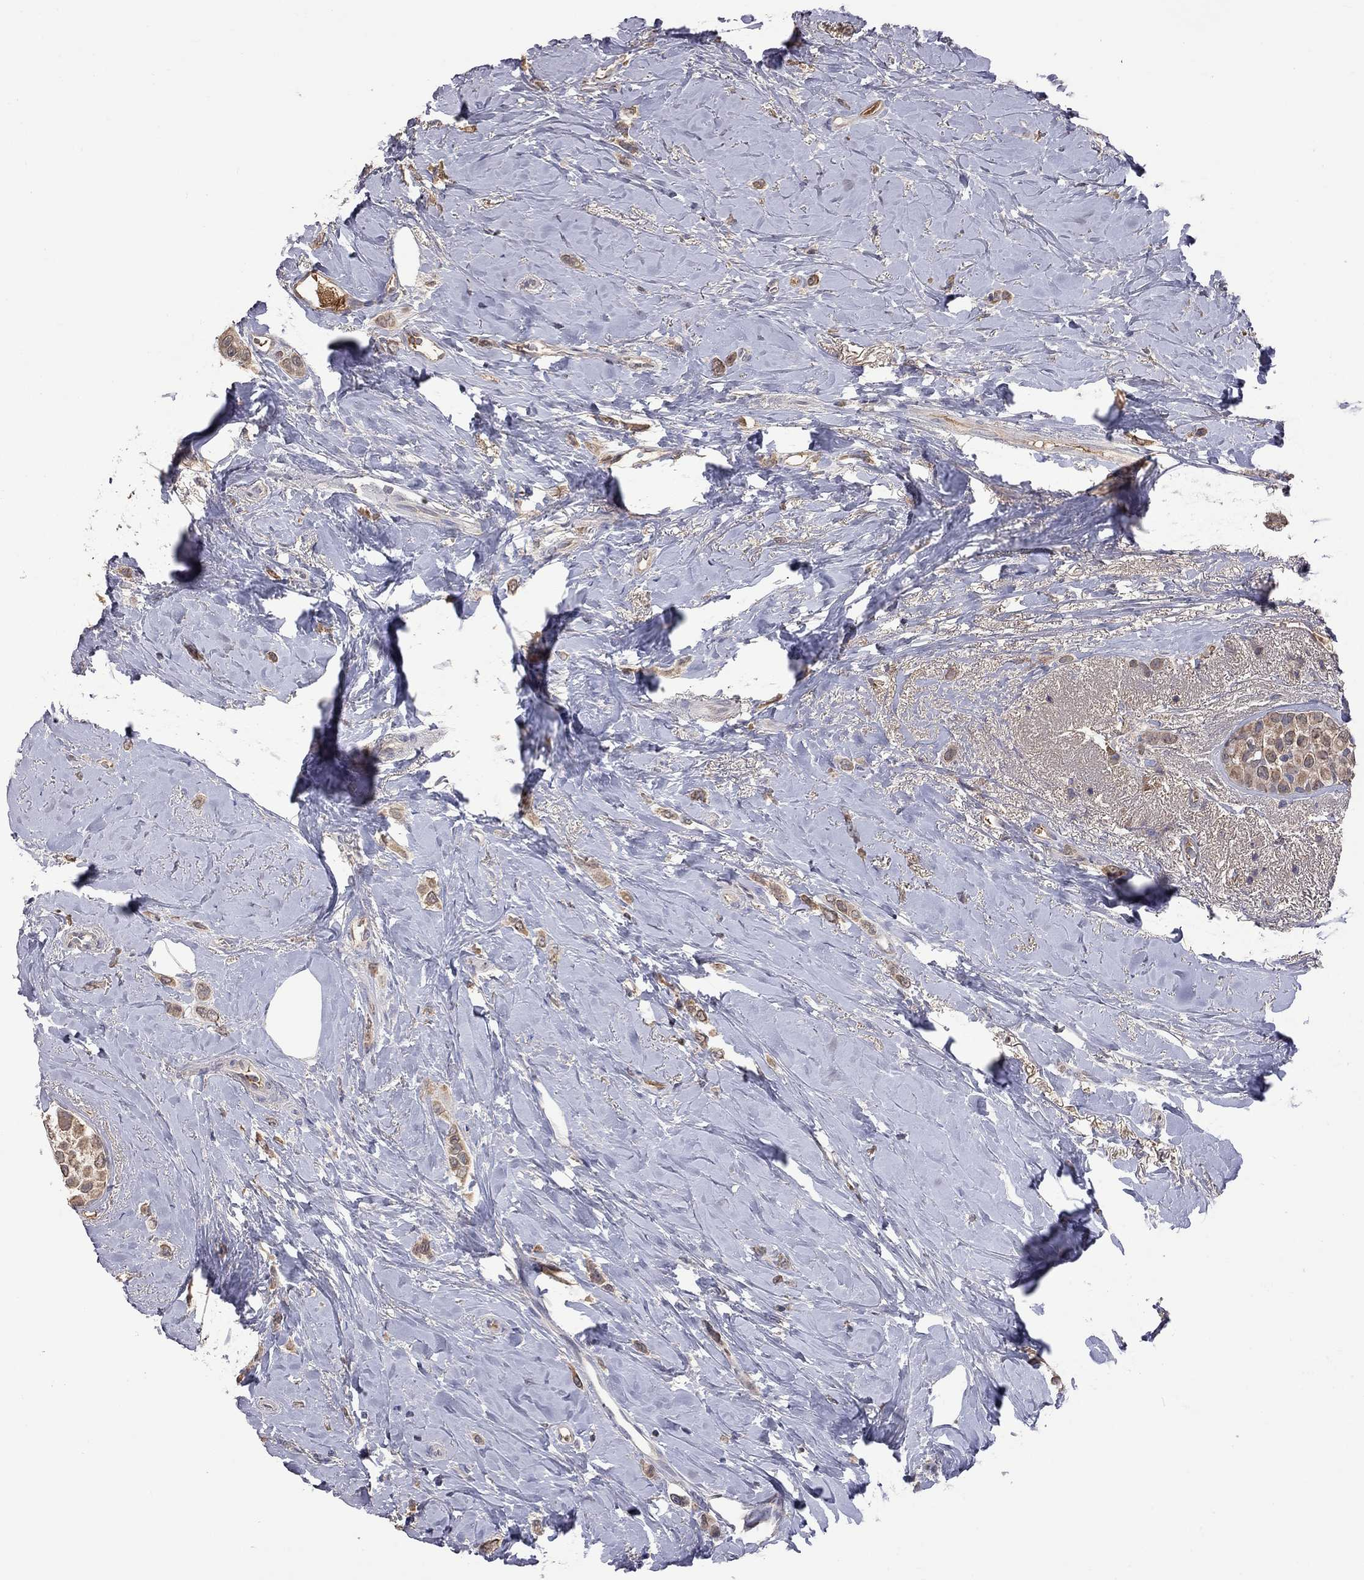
{"staining": {"intensity": "moderate", "quantity": ">75%", "location": "cytoplasmic/membranous"}, "tissue": "breast cancer", "cell_type": "Tumor cells", "image_type": "cancer", "snomed": [{"axis": "morphology", "description": "Lobular carcinoma"}, {"axis": "topography", "description": "Breast"}], "caption": "IHC histopathology image of neoplastic tissue: breast lobular carcinoma stained using immunohistochemistry (IHC) displays medium levels of moderate protein expression localized specifically in the cytoplasmic/membranous of tumor cells, appearing as a cytoplasmic/membranous brown color.", "gene": "HTR6", "patient": {"sex": "female", "age": 66}}